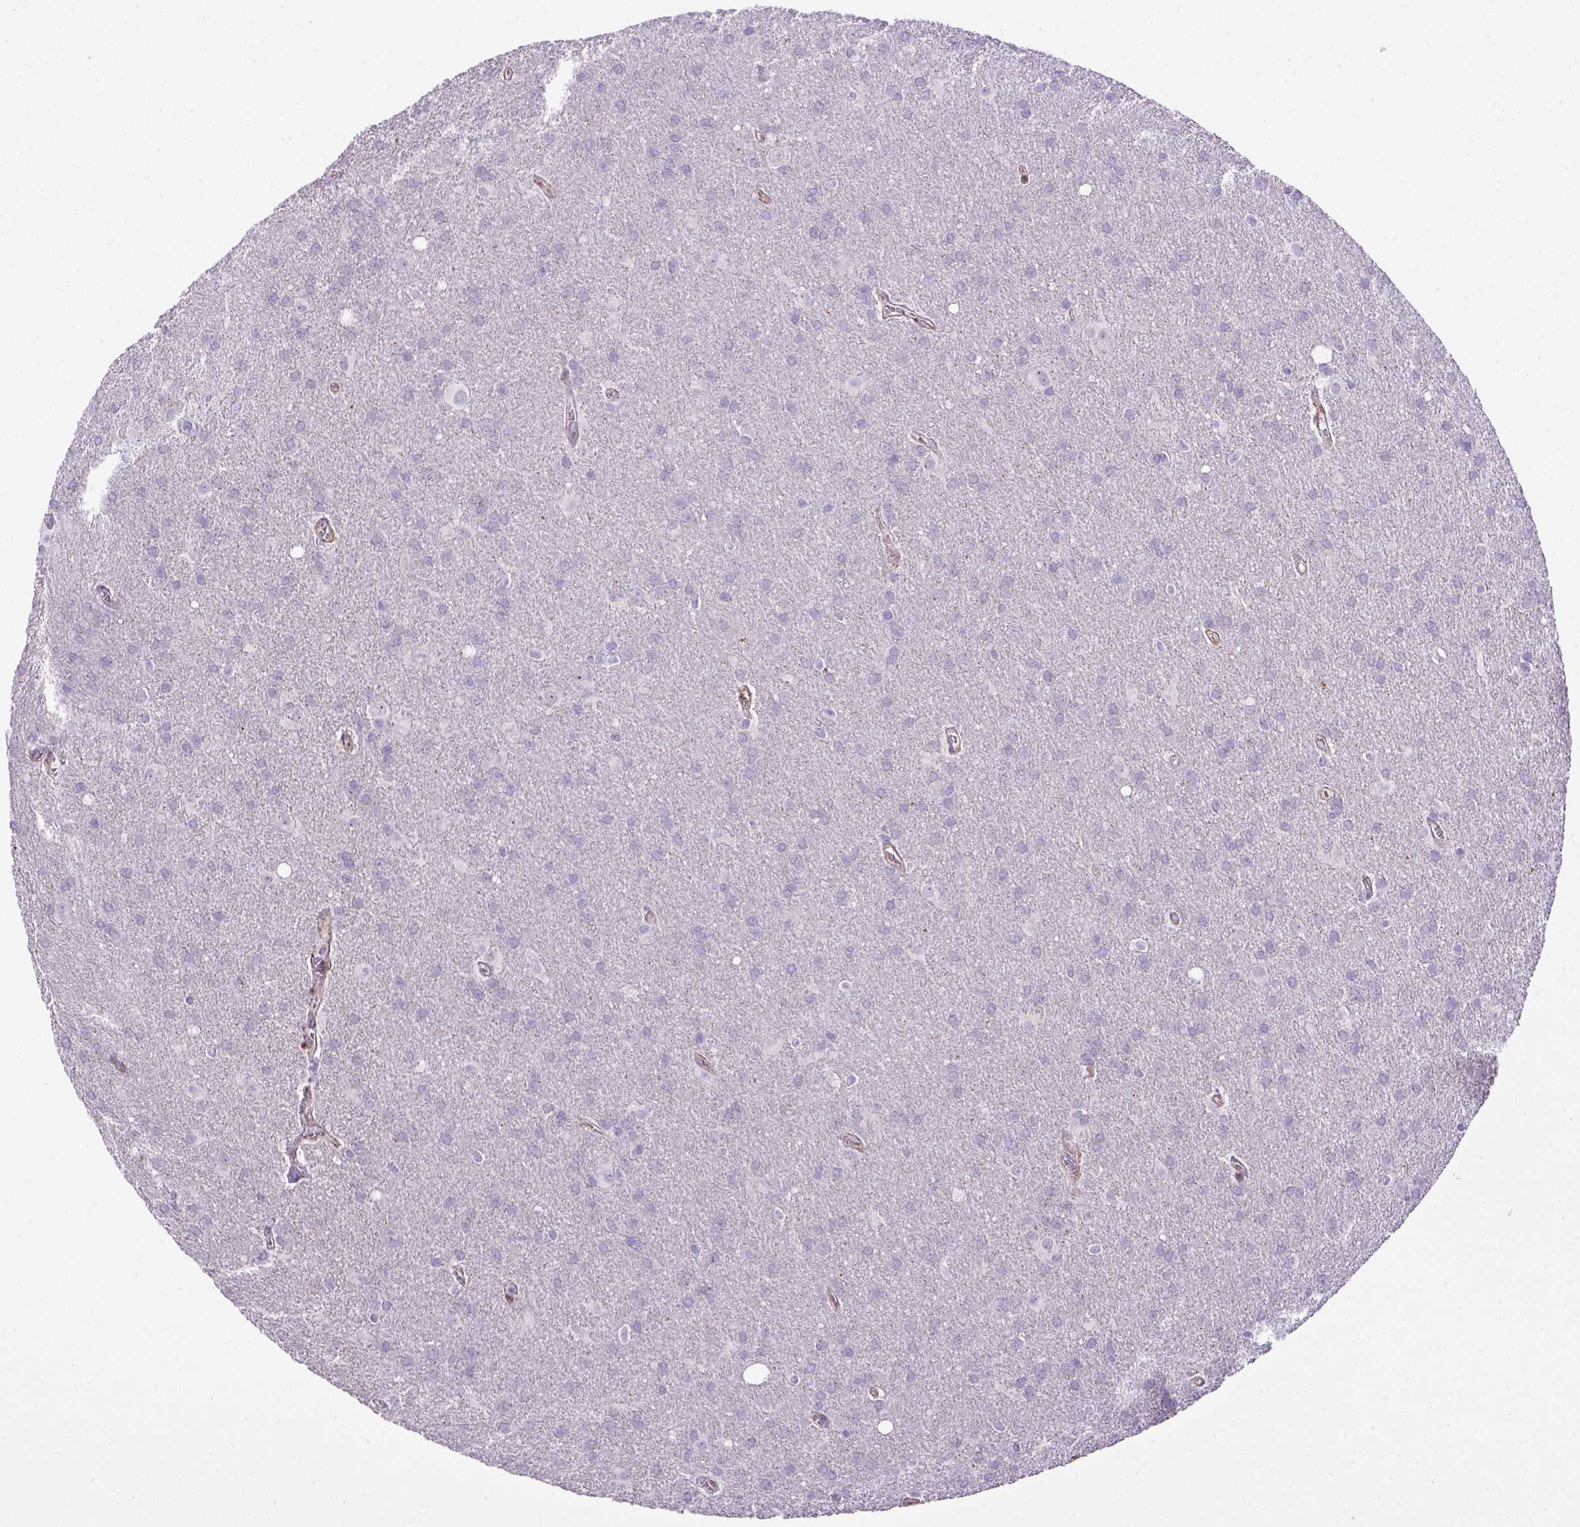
{"staining": {"intensity": "negative", "quantity": "none", "location": "none"}, "tissue": "glioma", "cell_type": "Tumor cells", "image_type": "cancer", "snomed": [{"axis": "morphology", "description": "Glioma, malignant, Low grade"}, {"axis": "topography", "description": "Brain"}], "caption": "Micrograph shows no protein staining in tumor cells of glioma tissue. Nuclei are stained in blue.", "gene": "BTN1A1", "patient": {"sex": "male", "age": 58}}